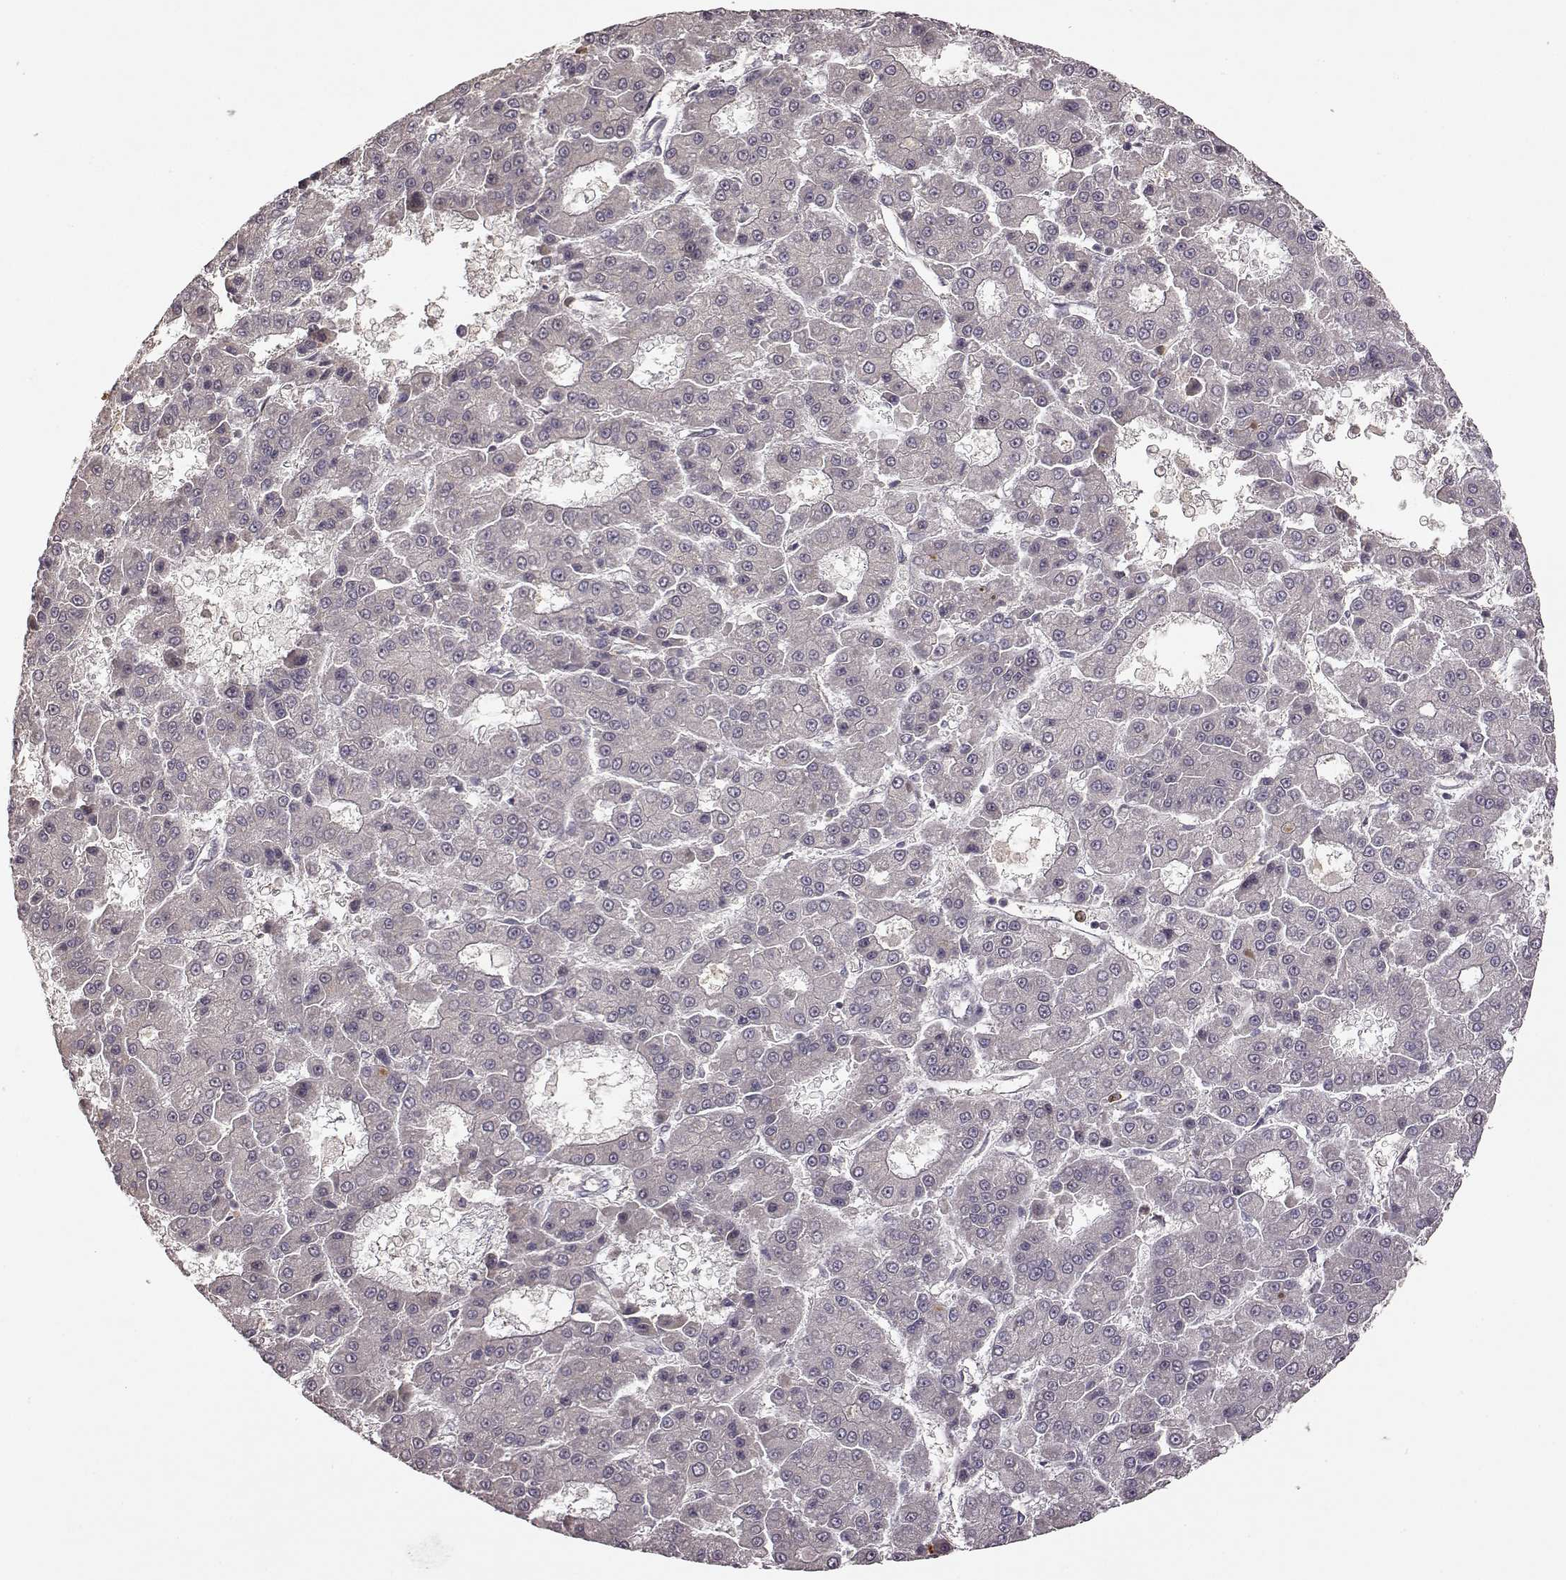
{"staining": {"intensity": "negative", "quantity": "none", "location": "none"}, "tissue": "liver cancer", "cell_type": "Tumor cells", "image_type": "cancer", "snomed": [{"axis": "morphology", "description": "Carcinoma, Hepatocellular, NOS"}, {"axis": "topography", "description": "Liver"}], "caption": "DAB immunohistochemical staining of human liver cancer (hepatocellular carcinoma) exhibits no significant positivity in tumor cells.", "gene": "CRB1", "patient": {"sex": "male", "age": 70}}